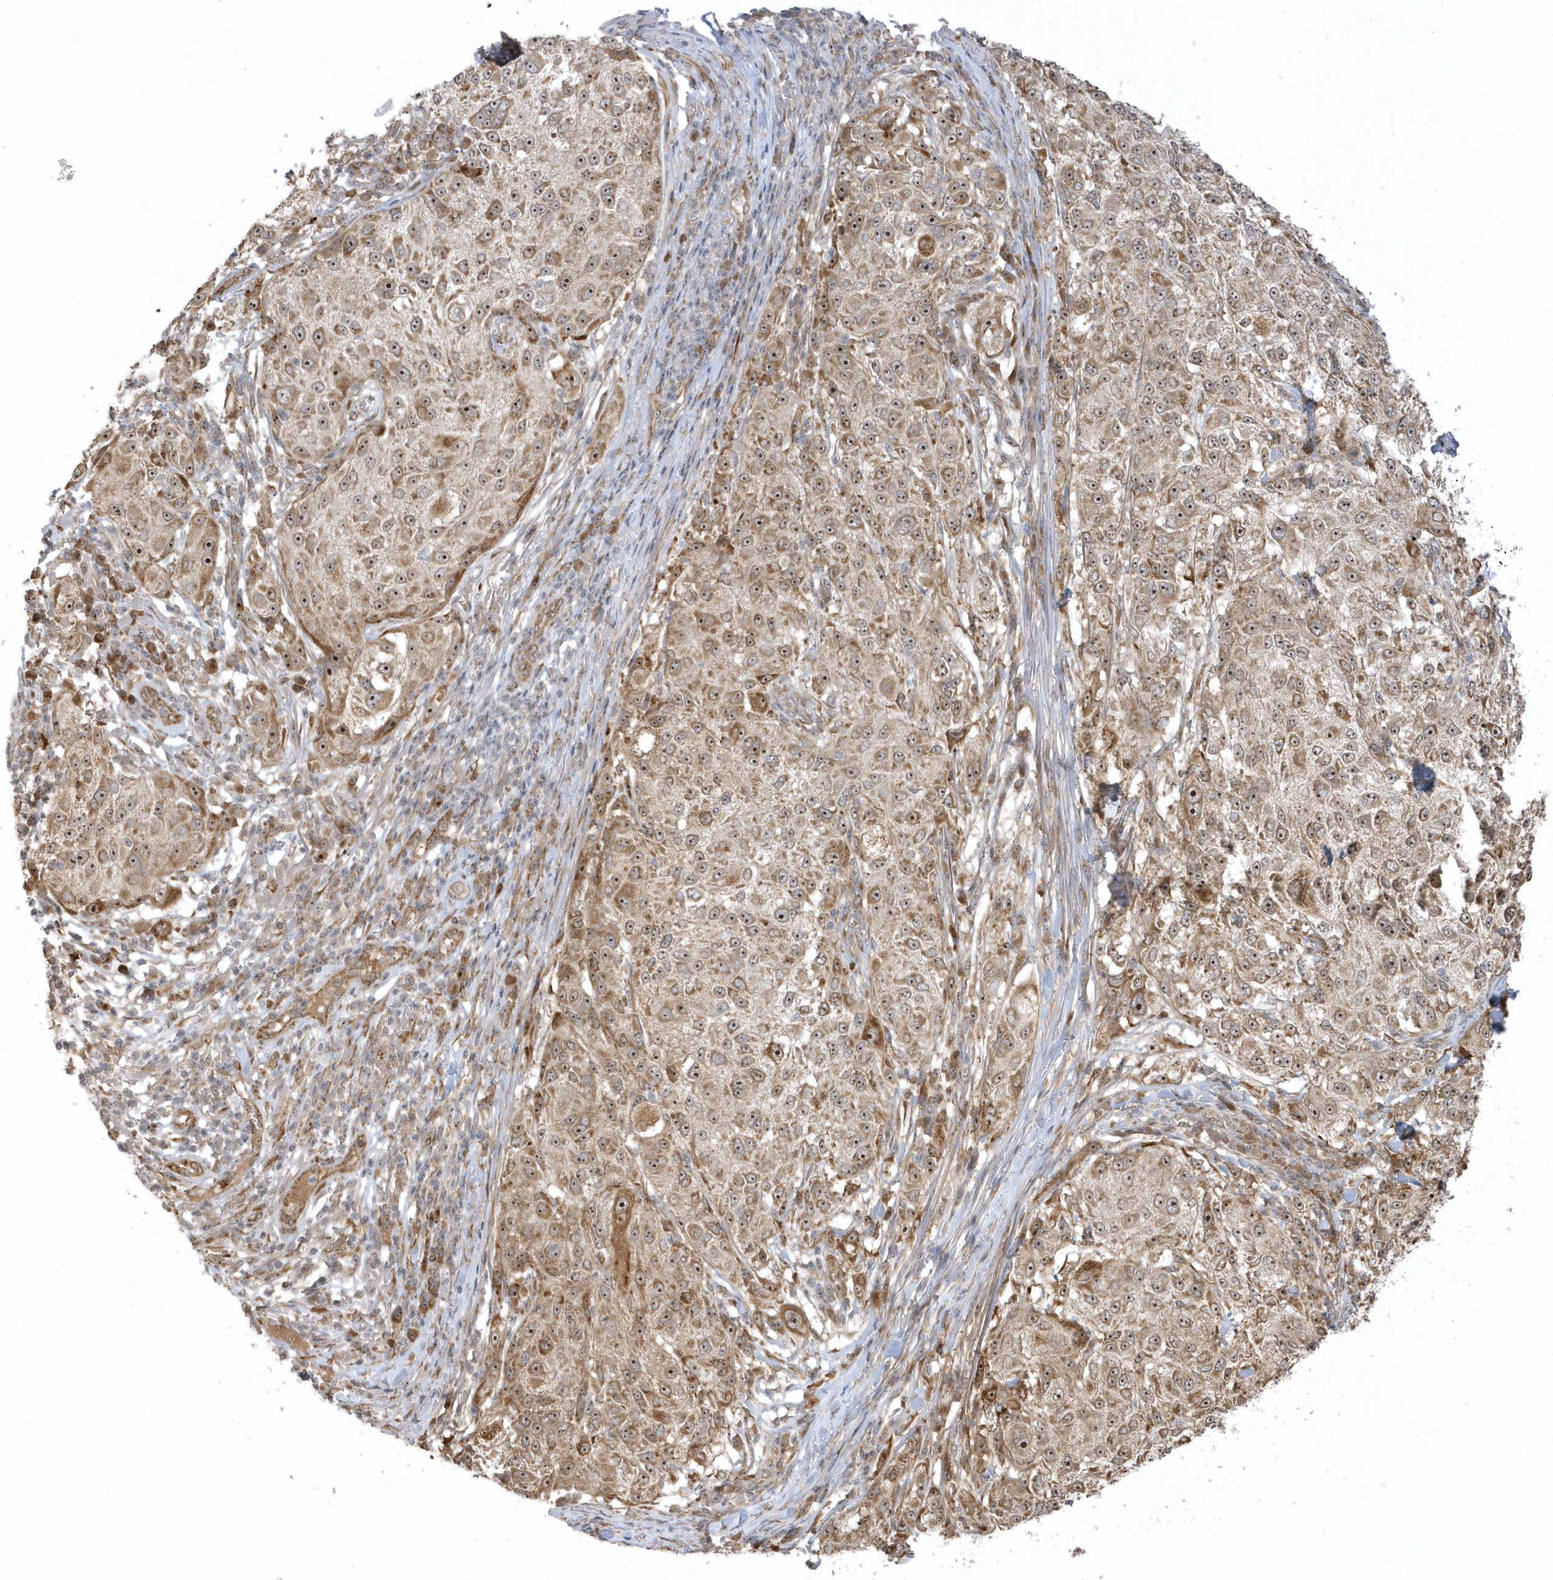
{"staining": {"intensity": "weak", "quantity": ">75%", "location": "cytoplasmic/membranous,nuclear"}, "tissue": "melanoma", "cell_type": "Tumor cells", "image_type": "cancer", "snomed": [{"axis": "morphology", "description": "Necrosis, NOS"}, {"axis": "morphology", "description": "Malignant melanoma, NOS"}, {"axis": "topography", "description": "Skin"}], "caption": "Melanoma tissue reveals weak cytoplasmic/membranous and nuclear staining in approximately >75% of tumor cells, visualized by immunohistochemistry.", "gene": "ECM2", "patient": {"sex": "female", "age": 87}}